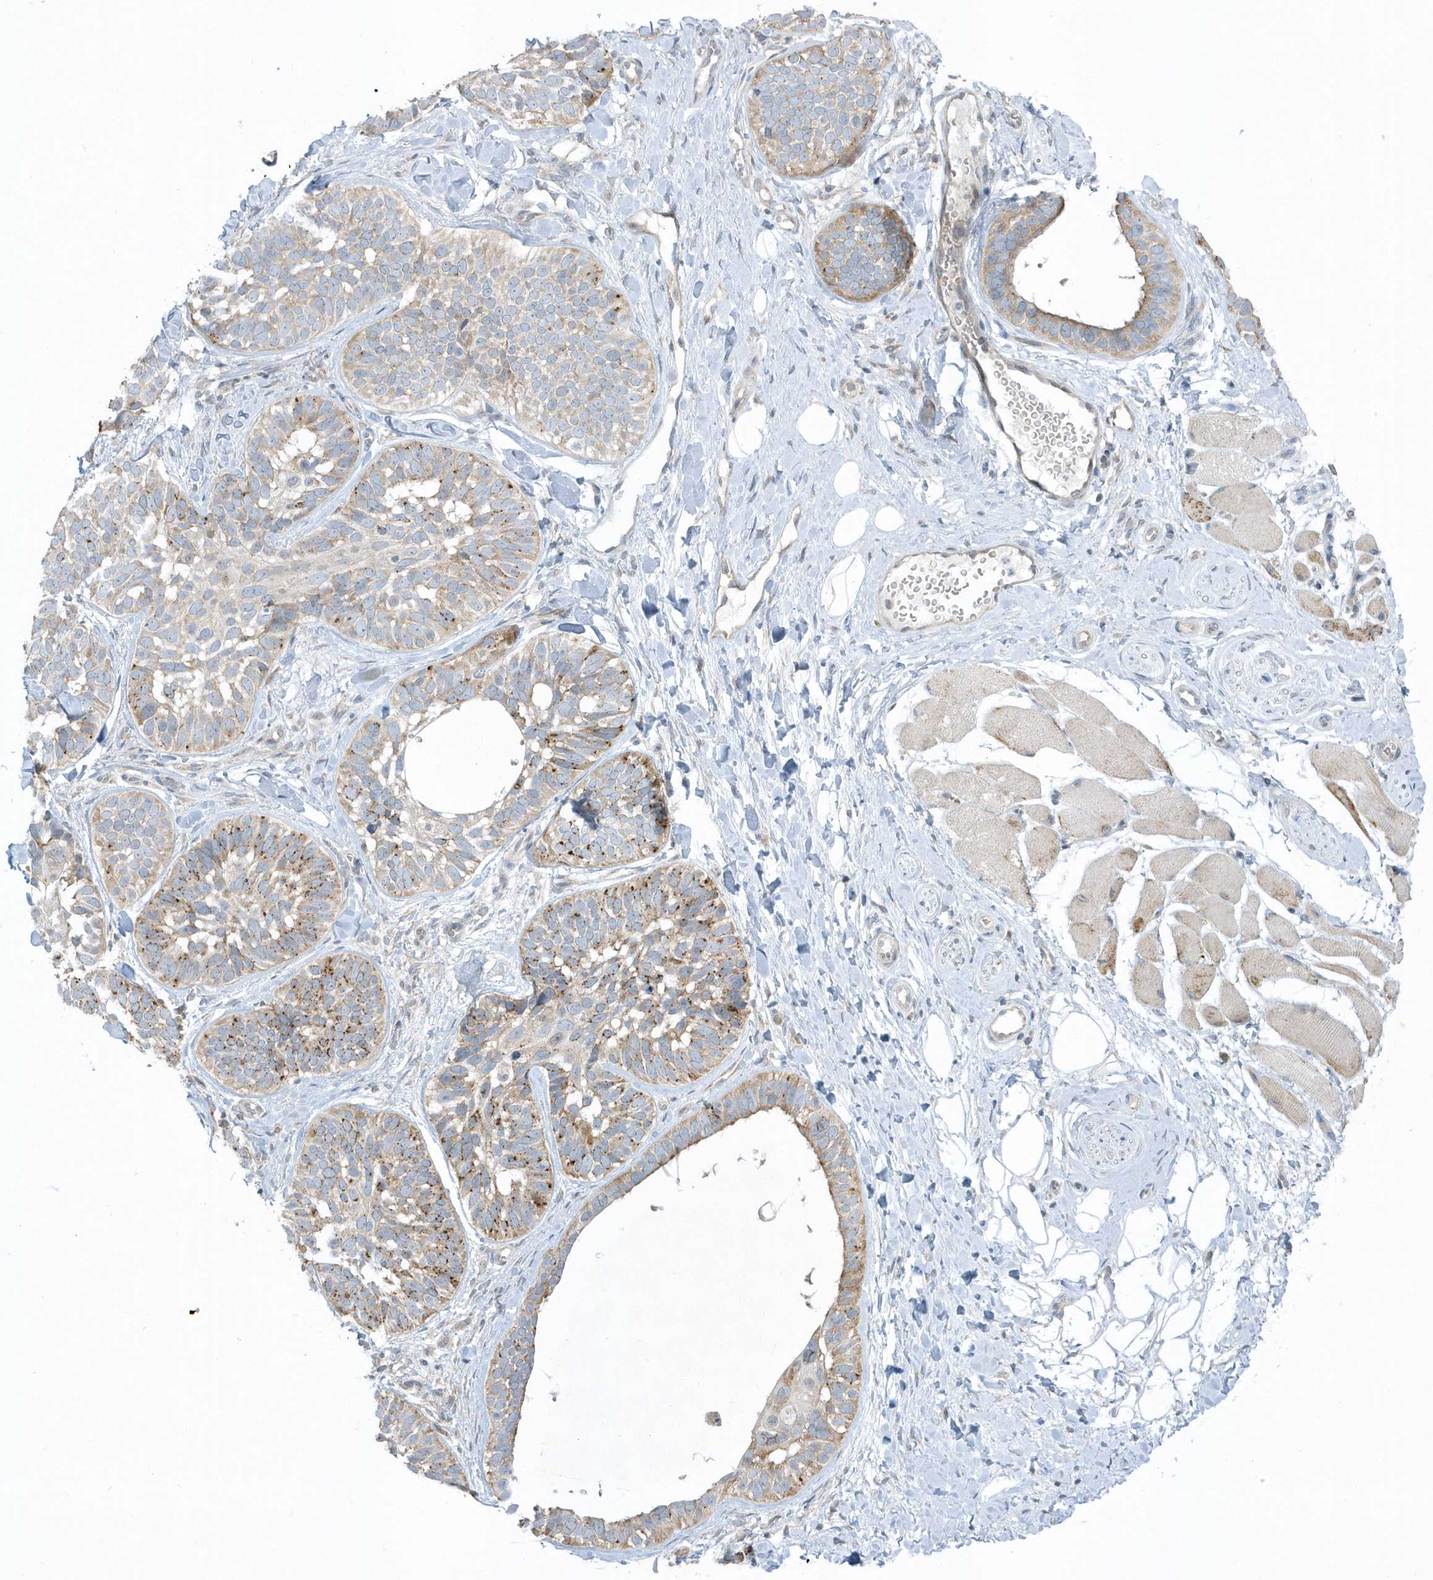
{"staining": {"intensity": "moderate", "quantity": "25%-75%", "location": "cytoplasmic/membranous"}, "tissue": "skin cancer", "cell_type": "Tumor cells", "image_type": "cancer", "snomed": [{"axis": "morphology", "description": "Basal cell carcinoma"}, {"axis": "topography", "description": "Skin"}], "caption": "Immunohistochemistry (IHC) (DAB (3,3'-diaminobenzidine)) staining of human skin cancer demonstrates moderate cytoplasmic/membranous protein expression in about 25%-75% of tumor cells.", "gene": "SCN3A", "patient": {"sex": "male", "age": 62}}